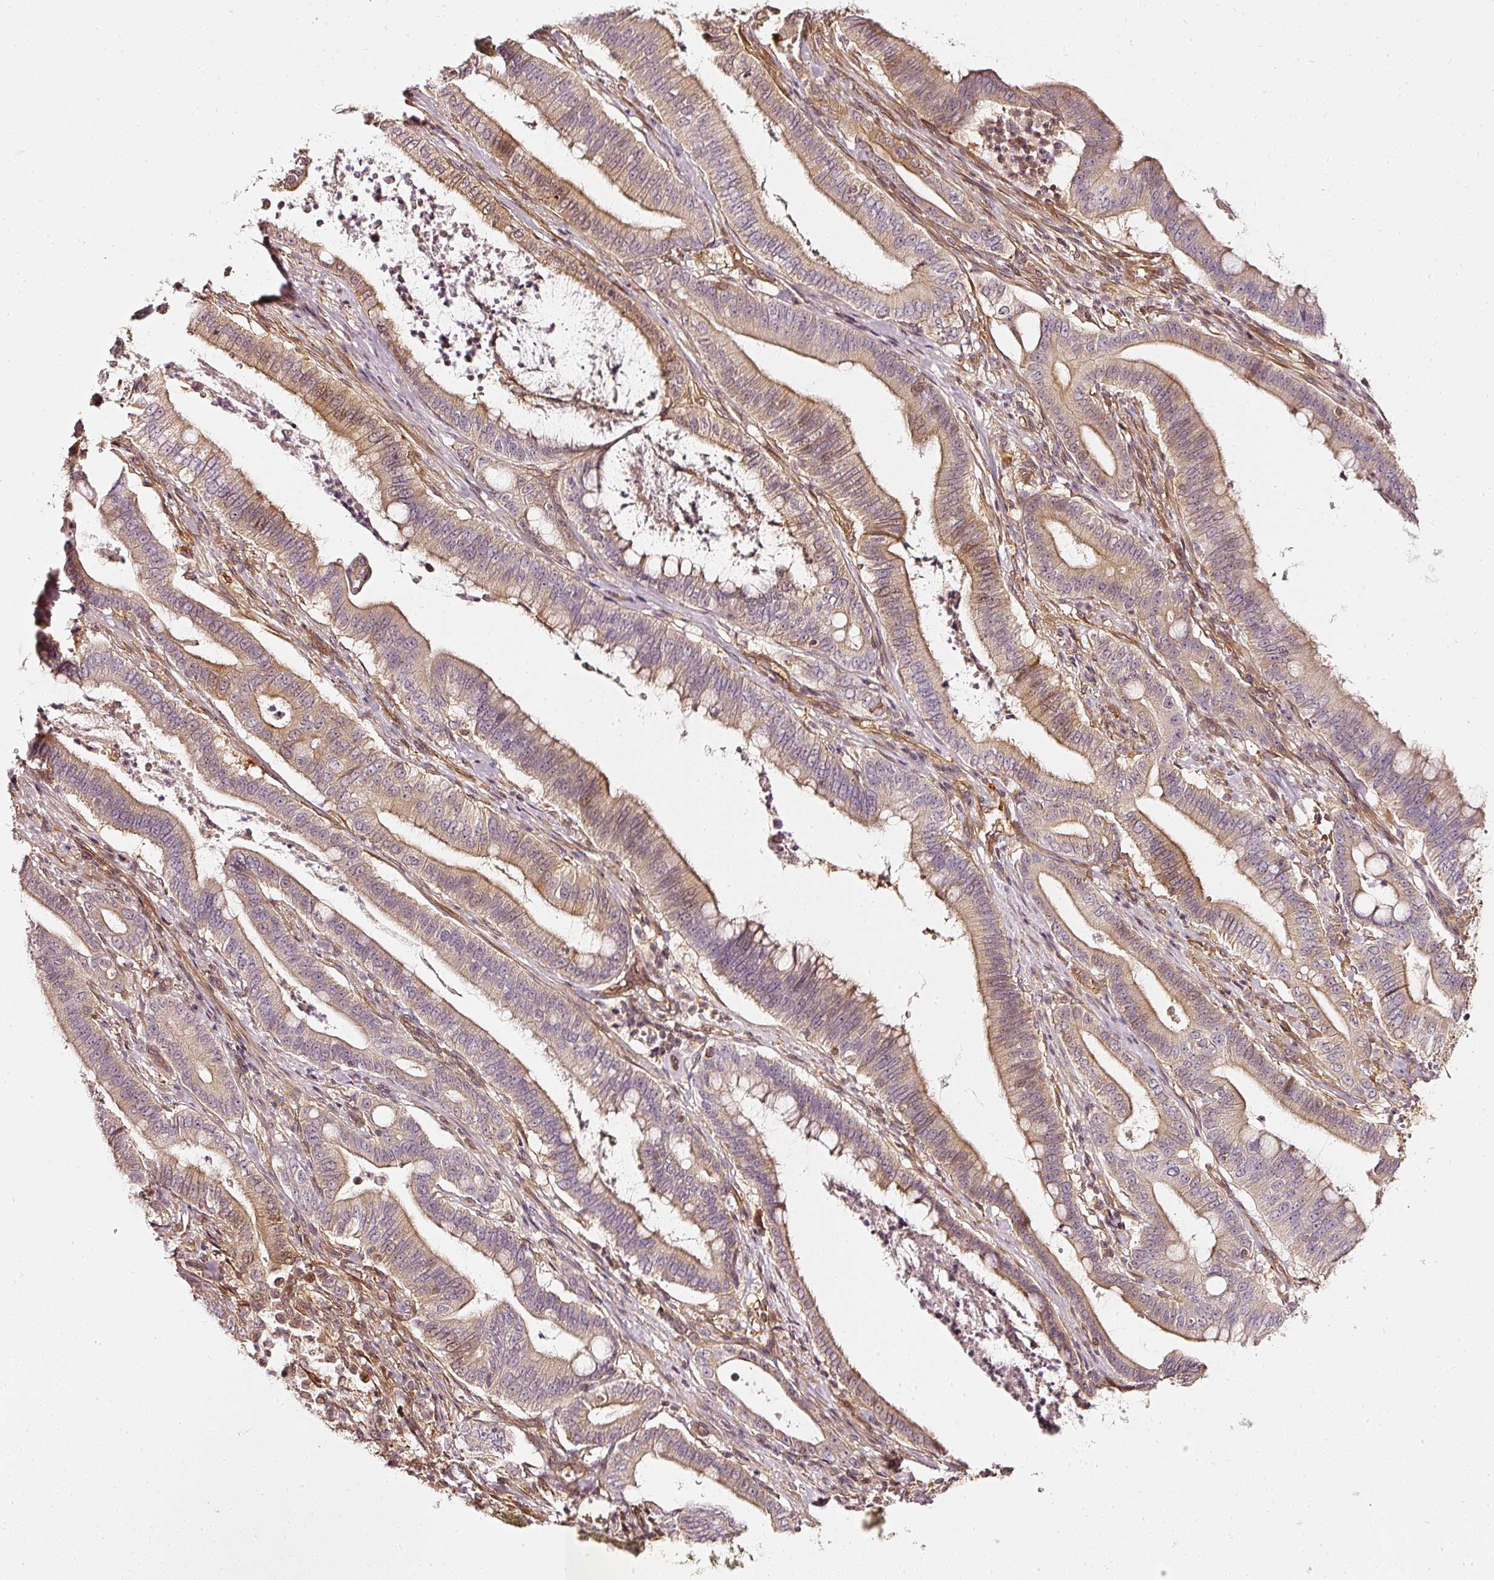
{"staining": {"intensity": "moderate", "quantity": ">75%", "location": "cytoplasmic/membranous,nuclear"}, "tissue": "pancreatic cancer", "cell_type": "Tumor cells", "image_type": "cancer", "snomed": [{"axis": "morphology", "description": "Adenocarcinoma, NOS"}, {"axis": "topography", "description": "Pancreas"}], "caption": "A histopathology image of pancreatic cancer (adenocarcinoma) stained for a protein shows moderate cytoplasmic/membranous and nuclear brown staining in tumor cells. The protein of interest is stained brown, and the nuclei are stained in blue (DAB (3,3'-diaminobenzidine) IHC with brightfield microscopy, high magnification).", "gene": "ASMTL", "patient": {"sex": "male", "age": 71}}